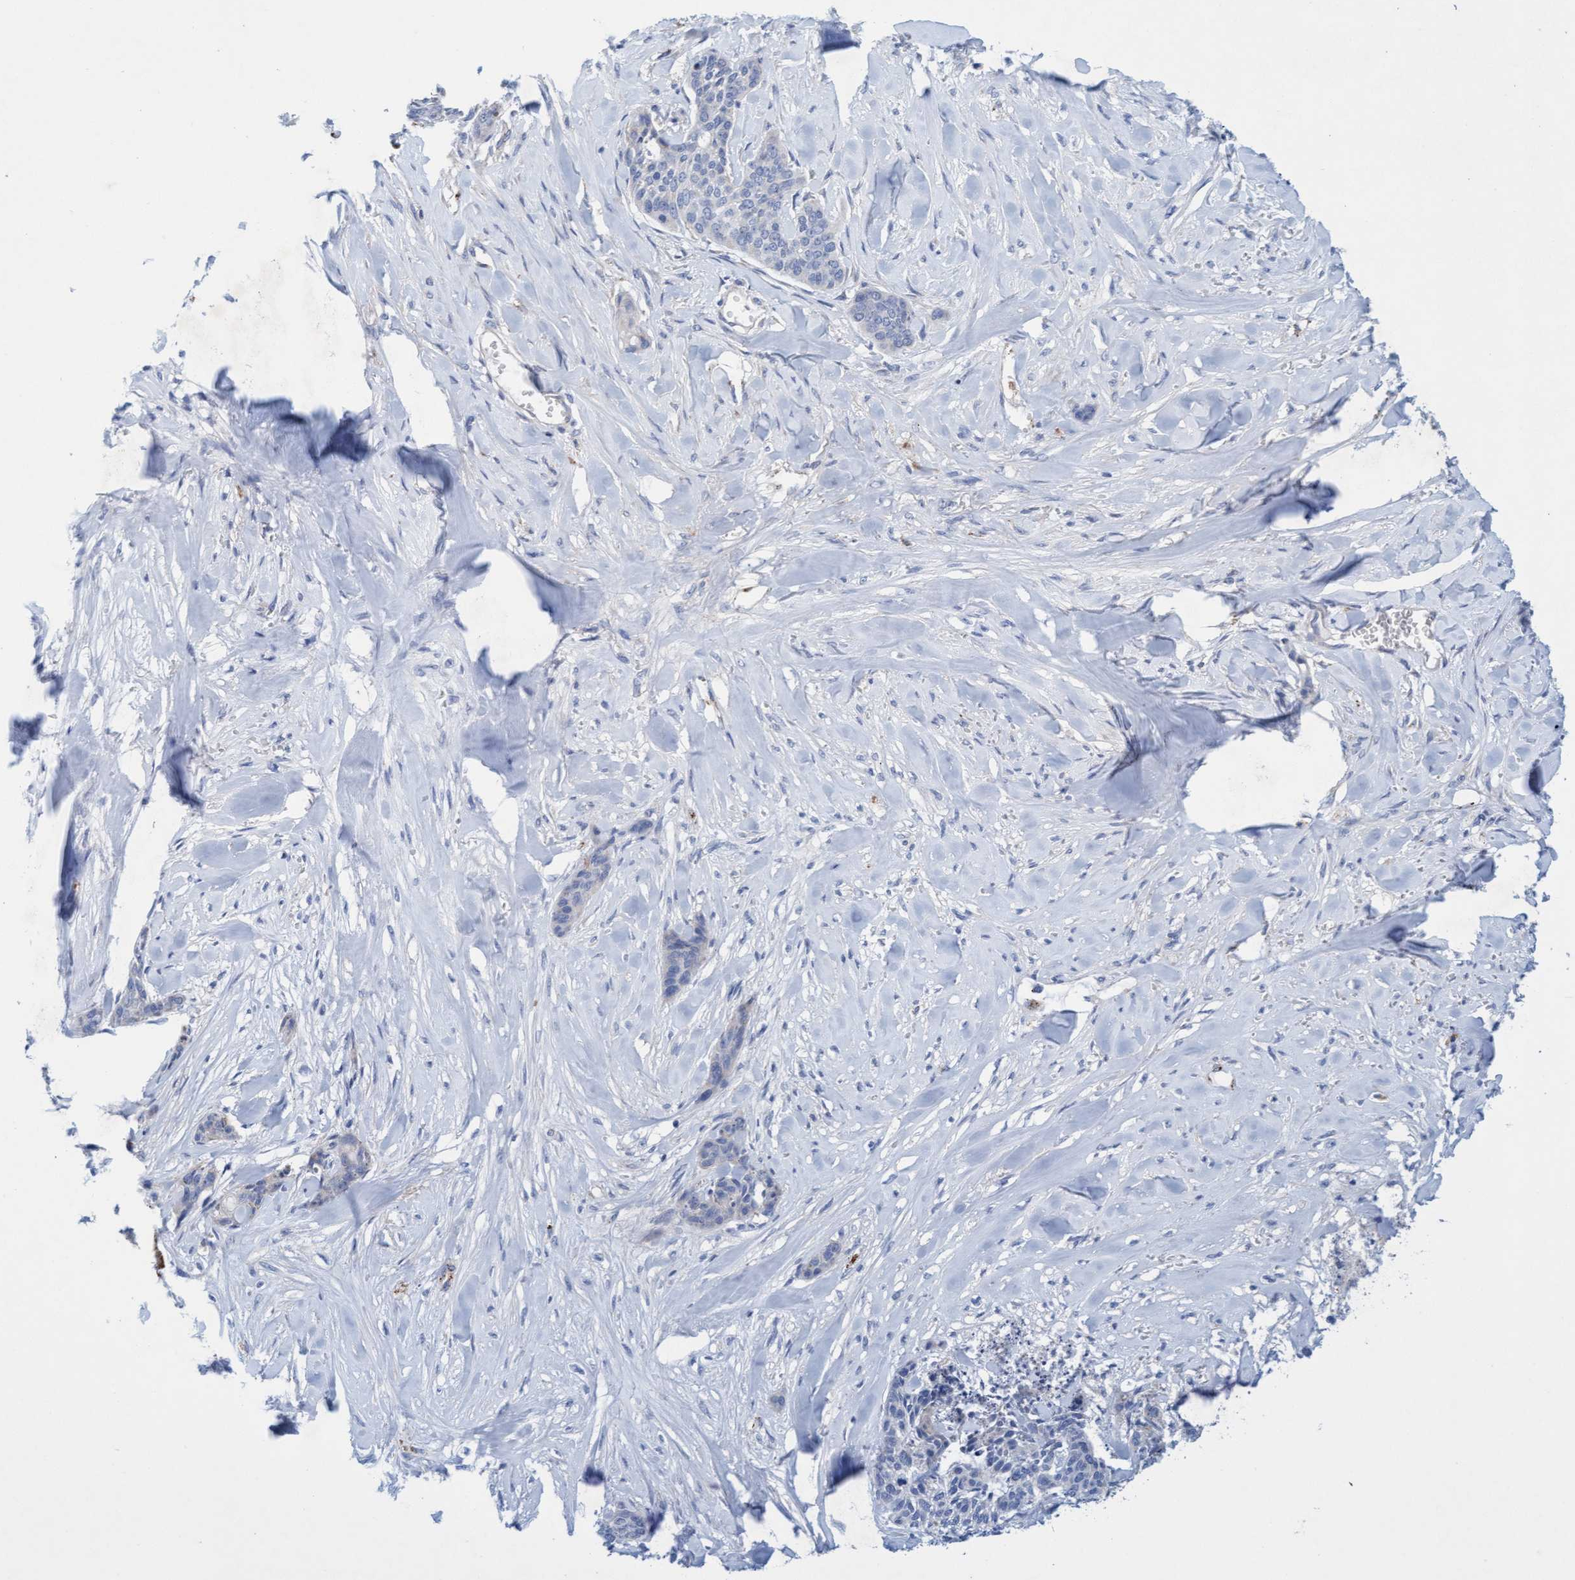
{"staining": {"intensity": "negative", "quantity": "none", "location": "none"}, "tissue": "skin cancer", "cell_type": "Tumor cells", "image_type": "cancer", "snomed": [{"axis": "morphology", "description": "Basal cell carcinoma"}, {"axis": "topography", "description": "Skin"}], "caption": "Skin cancer (basal cell carcinoma) was stained to show a protein in brown. There is no significant positivity in tumor cells.", "gene": "SGSH", "patient": {"sex": "female", "age": 64}}